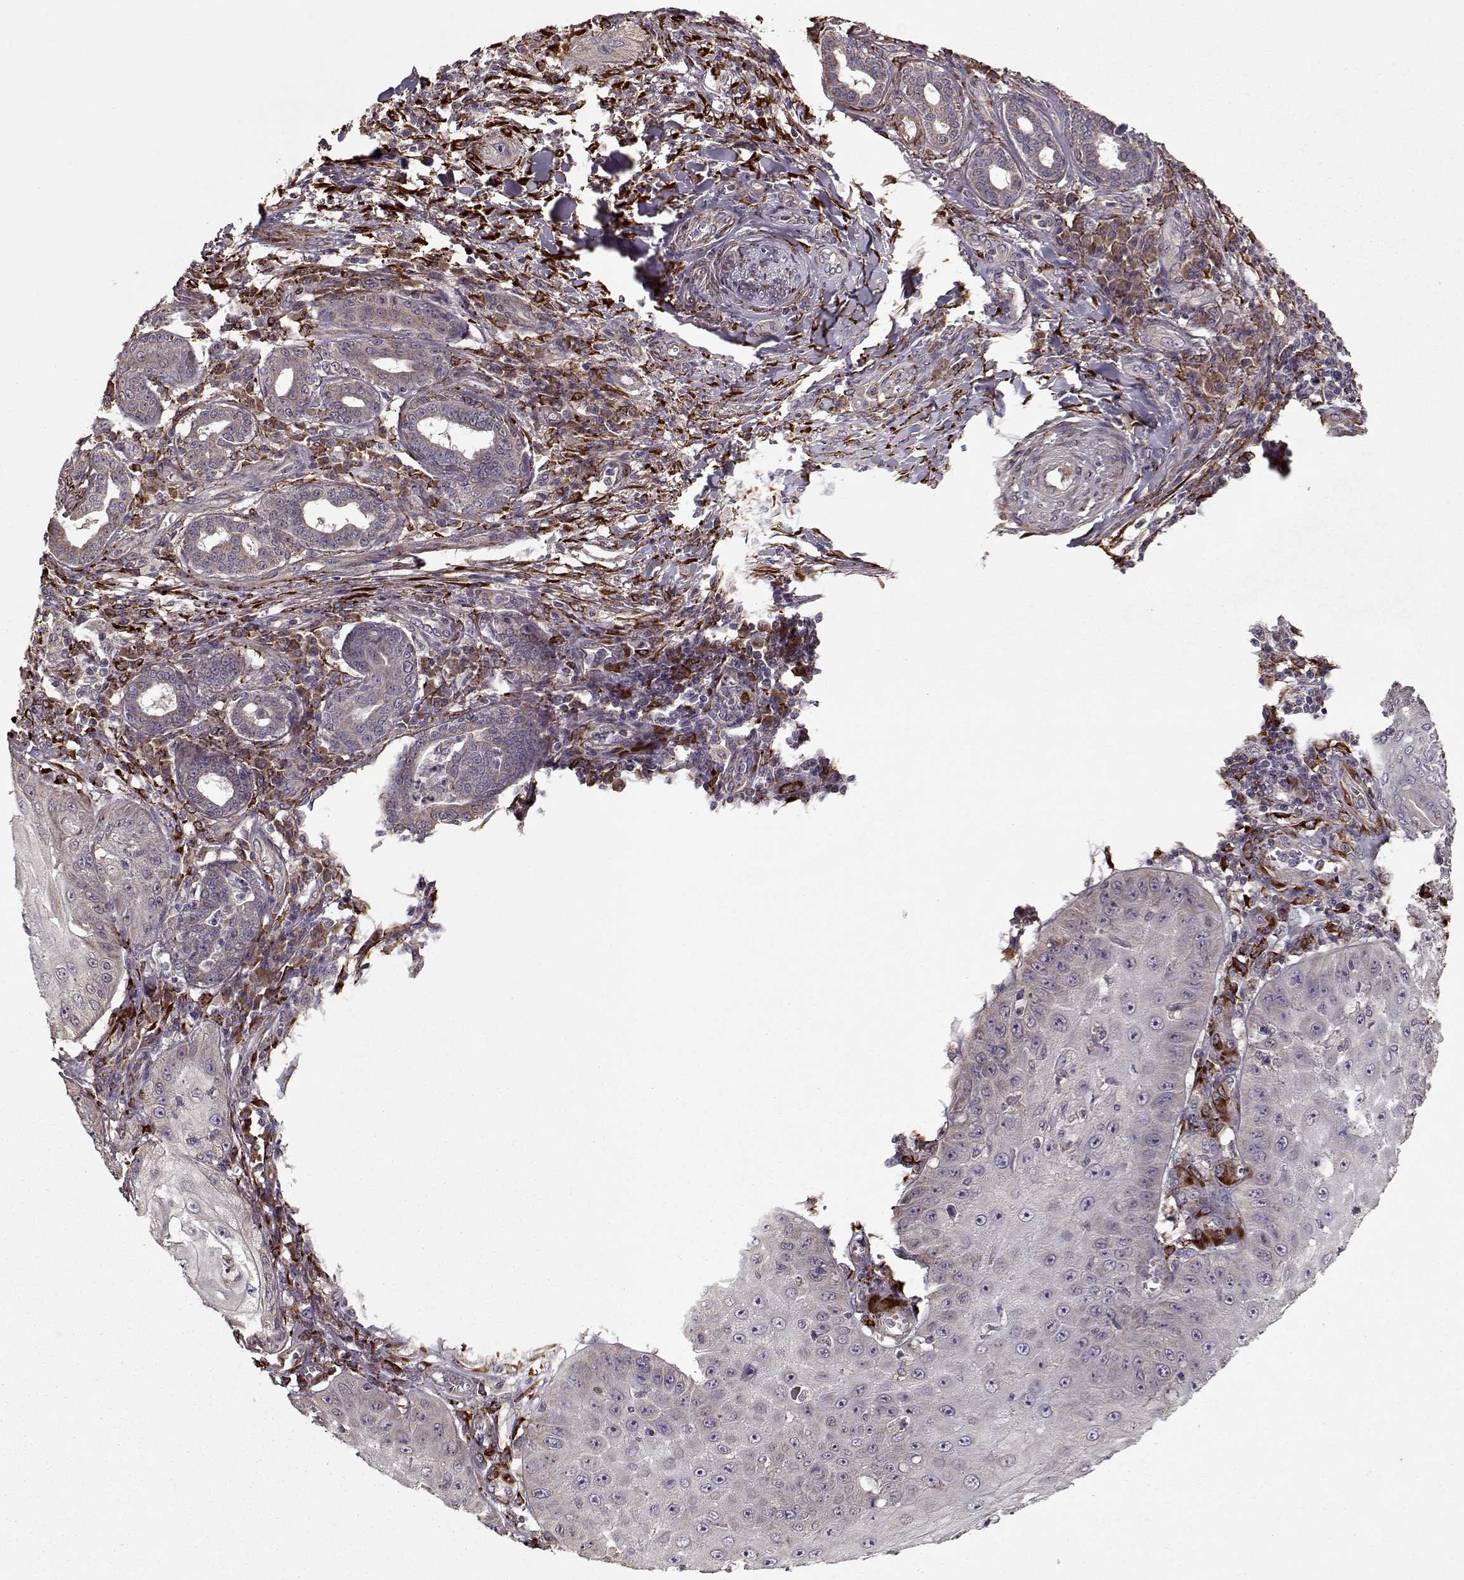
{"staining": {"intensity": "negative", "quantity": "none", "location": "none"}, "tissue": "skin cancer", "cell_type": "Tumor cells", "image_type": "cancer", "snomed": [{"axis": "morphology", "description": "Squamous cell carcinoma, NOS"}, {"axis": "topography", "description": "Skin"}], "caption": "Immunohistochemistry (IHC) image of human squamous cell carcinoma (skin) stained for a protein (brown), which shows no staining in tumor cells.", "gene": "IMMP1L", "patient": {"sex": "male", "age": 70}}